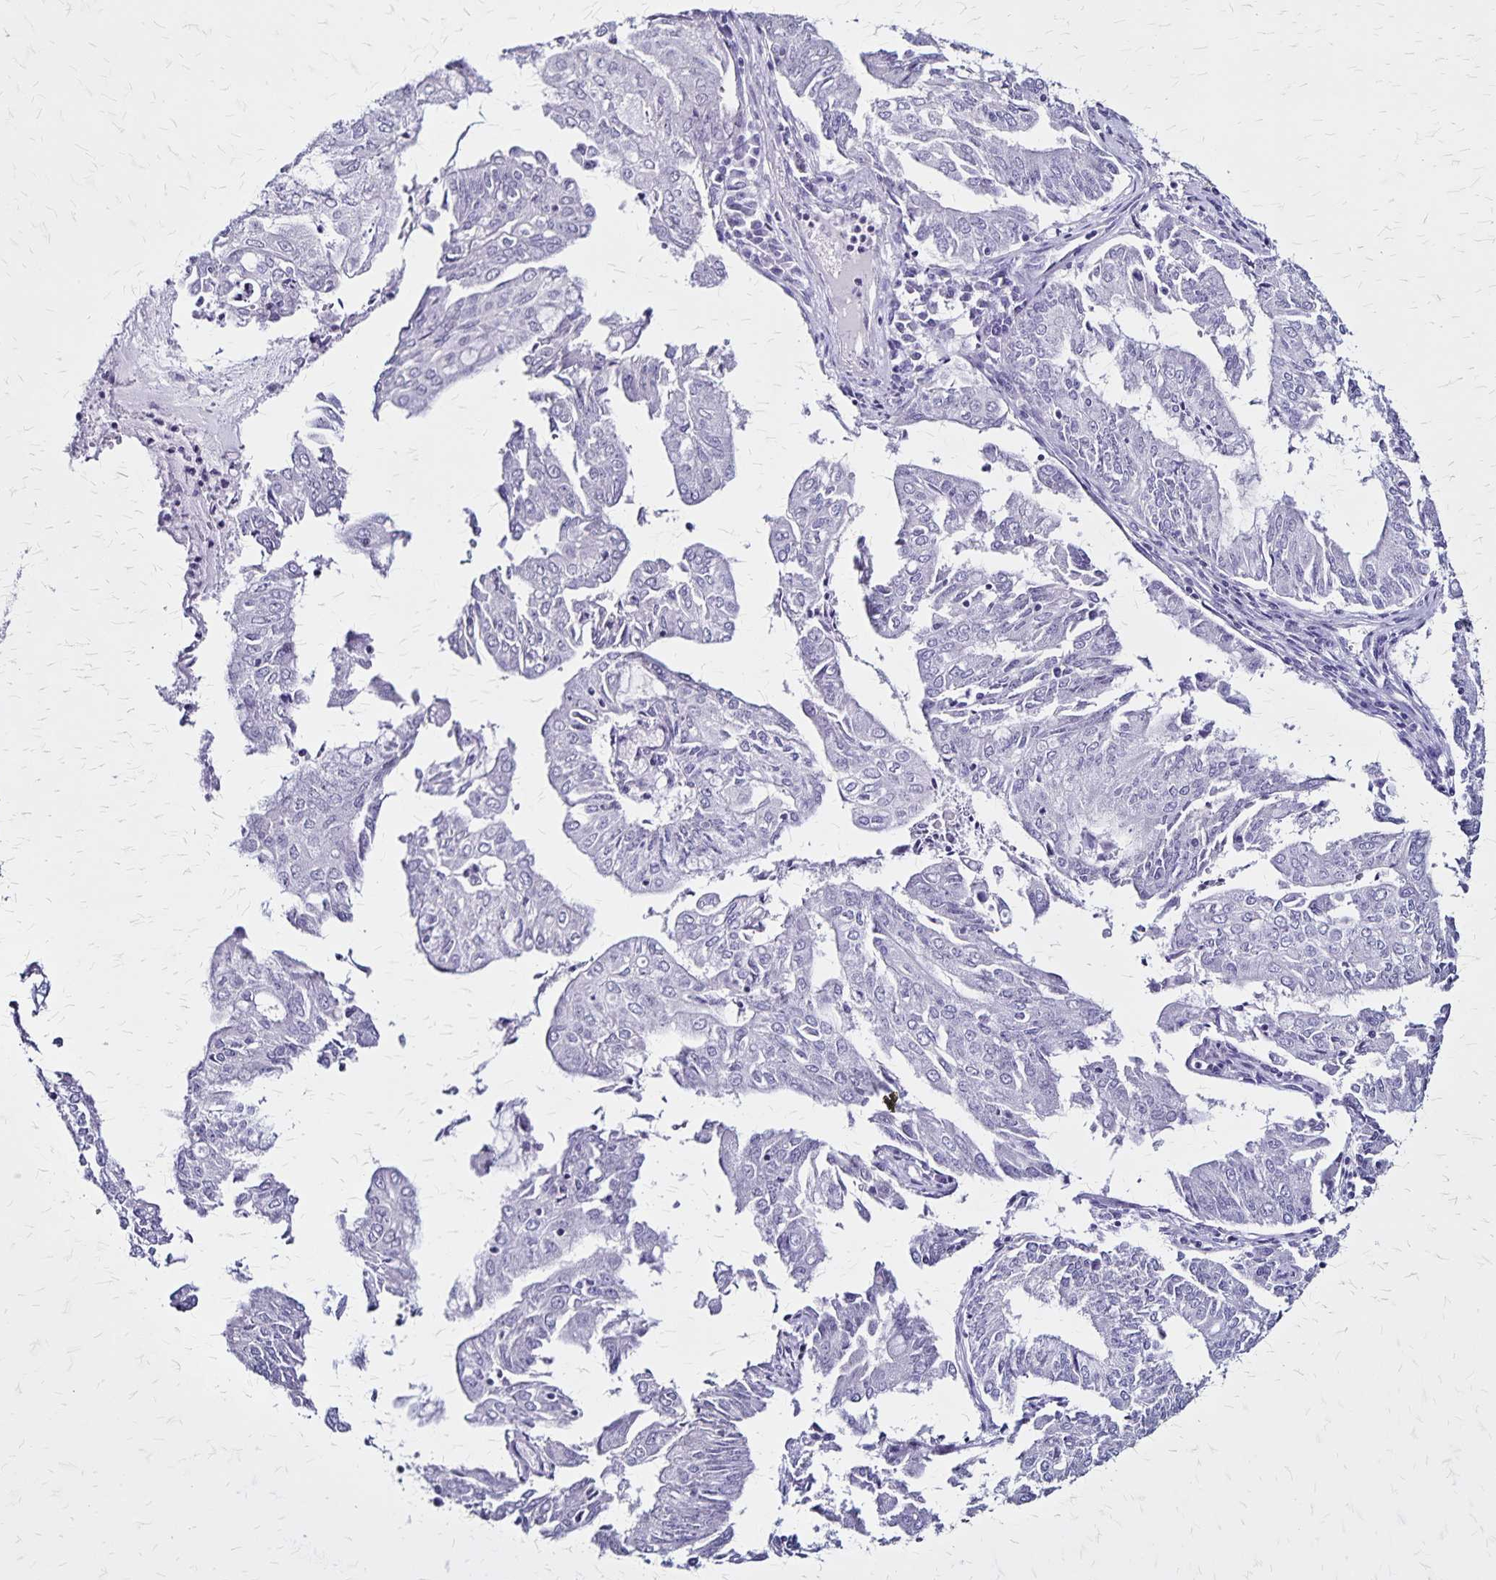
{"staining": {"intensity": "negative", "quantity": "none", "location": "none"}, "tissue": "endometrial cancer", "cell_type": "Tumor cells", "image_type": "cancer", "snomed": [{"axis": "morphology", "description": "Adenocarcinoma, NOS"}, {"axis": "topography", "description": "Endometrium"}], "caption": "A micrograph of endometrial cancer stained for a protein demonstrates no brown staining in tumor cells.", "gene": "PLXNA4", "patient": {"sex": "female", "age": 61}}